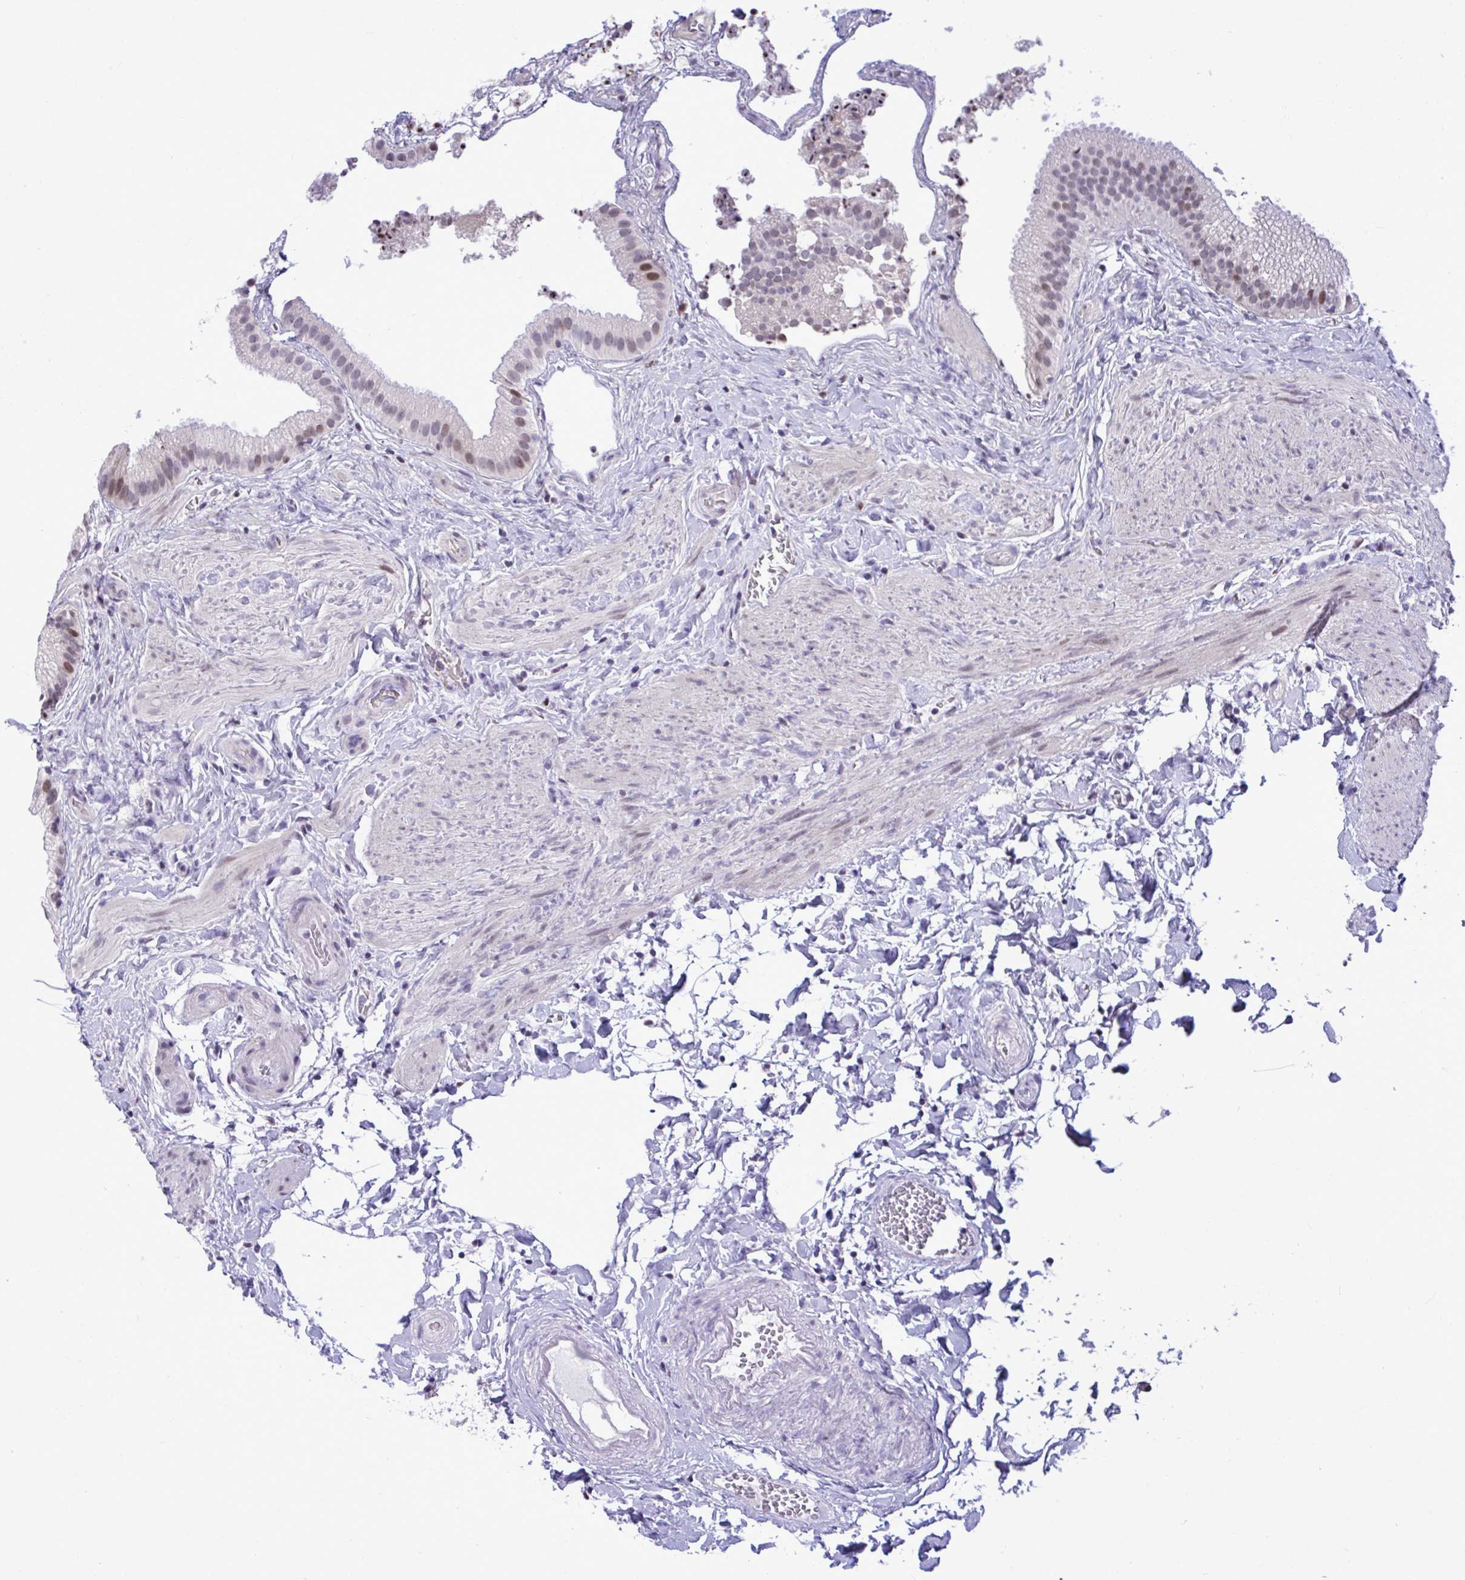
{"staining": {"intensity": "moderate", "quantity": "<25%", "location": "nuclear"}, "tissue": "gallbladder", "cell_type": "Glandular cells", "image_type": "normal", "snomed": [{"axis": "morphology", "description": "Normal tissue, NOS"}, {"axis": "topography", "description": "Gallbladder"}], "caption": "Immunohistochemical staining of normal gallbladder exhibits <25% levels of moderate nuclear protein expression in approximately <25% of glandular cells. The staining is performed using DAB brown chromogen to label protein expression. The nuclei are counter-stained blue using hematoxylin.", "gene": "C1QL2", "patient": {"sex": "female", "age": 63}}